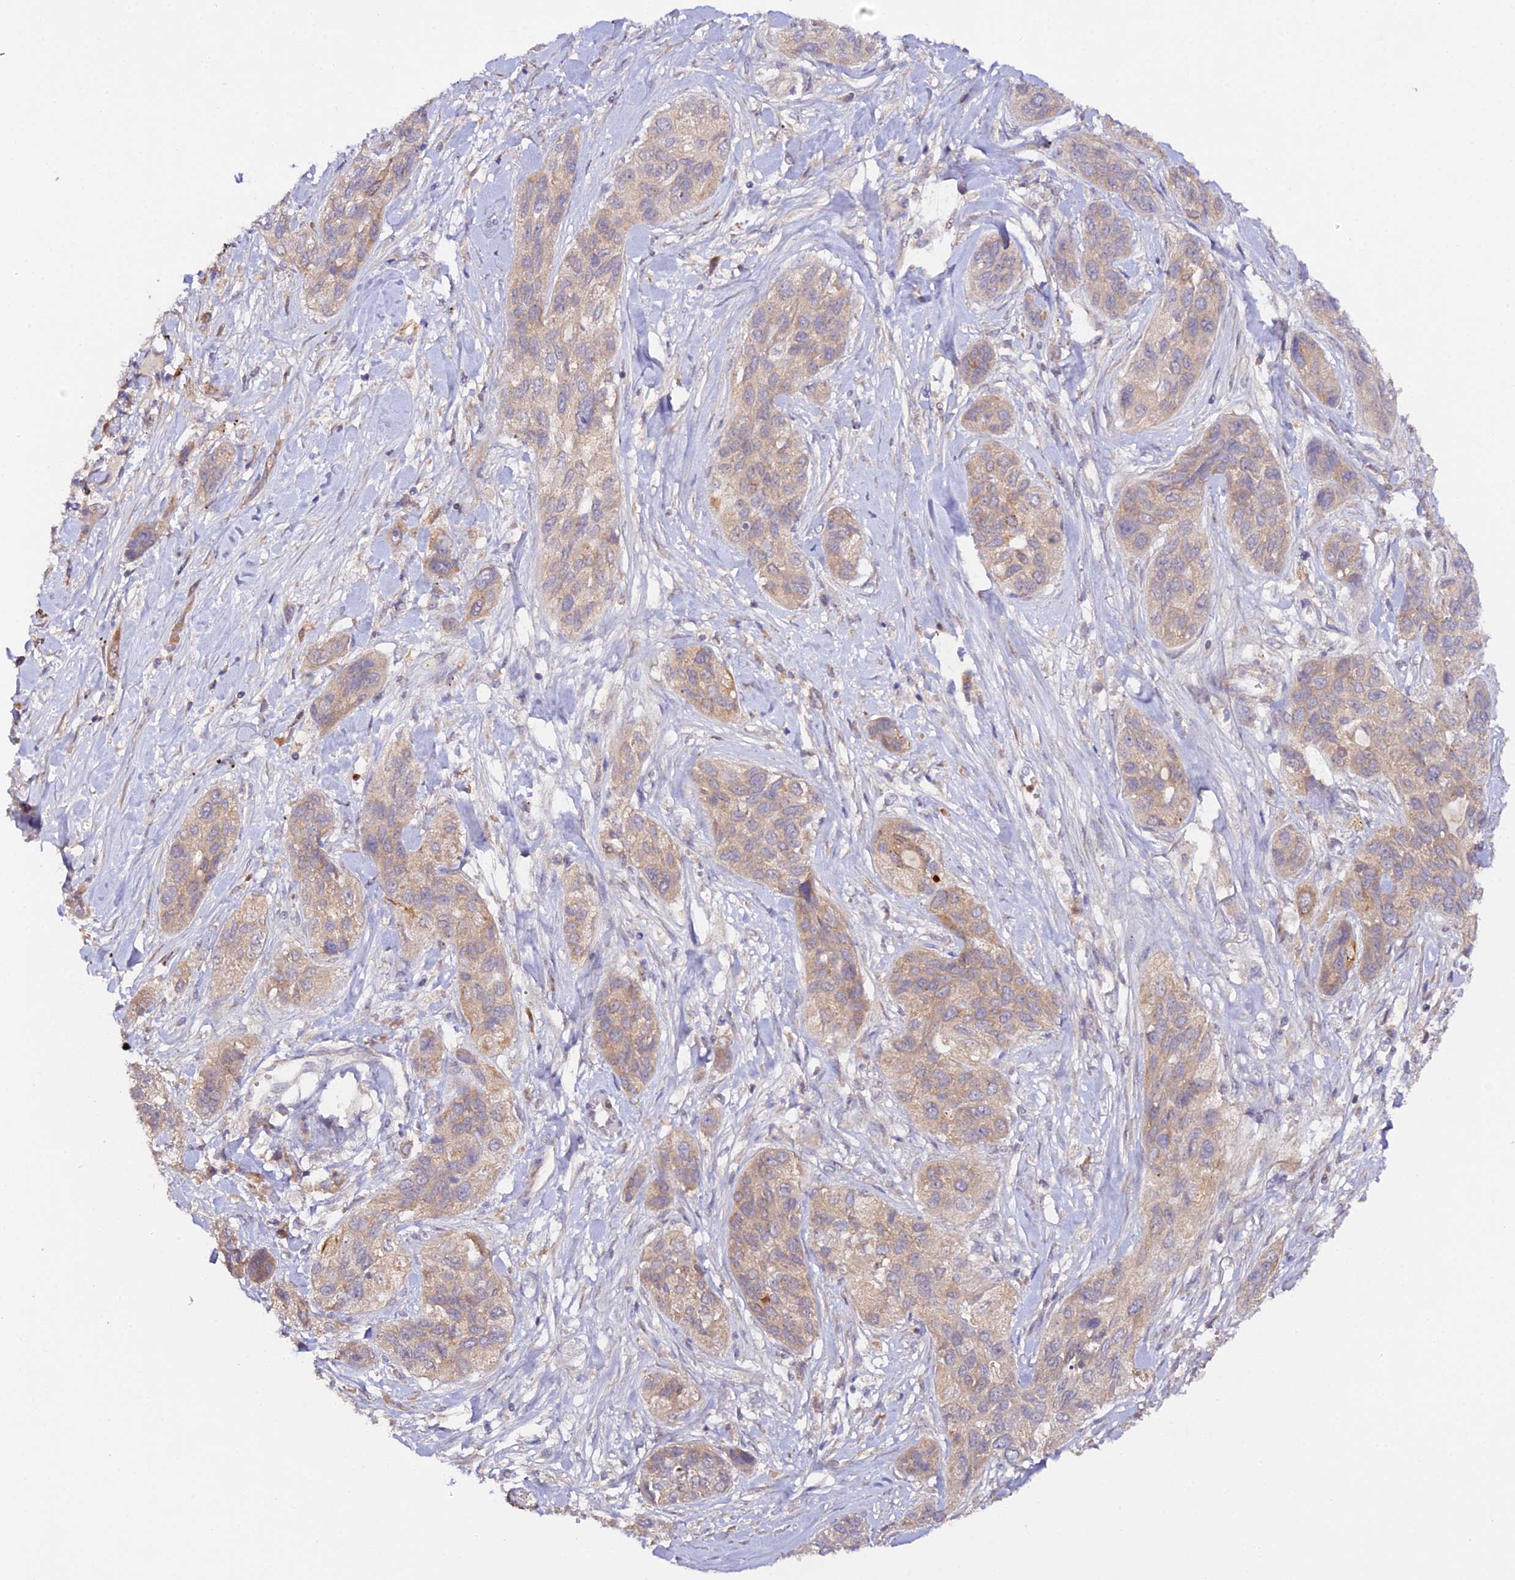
{"staining": {"intensity": "weak", "quantity": ">75%", "location": "cytoplasmic/membranous"}, "tissue": "lung cancer", "cell_type": "Tumor cells", "image_type": "cancer", "snomed": [{"axis": "morphology", "description": "Squamous cell carcinoma, NOS"}, {"axis": "topography", "description": "Lung"}], "caption": "DAB immunohistochemical staining of lung cancer (squamous cell carcinoma) exhibits weak cytoplasmic/membranous protein positivity in approximately >75% of tumor cells. The protein of interest is shown in brown color, while the nuclei are stained blue.", "gene": "TRIM26", "patient": {"sex": "female", "age": 70}}